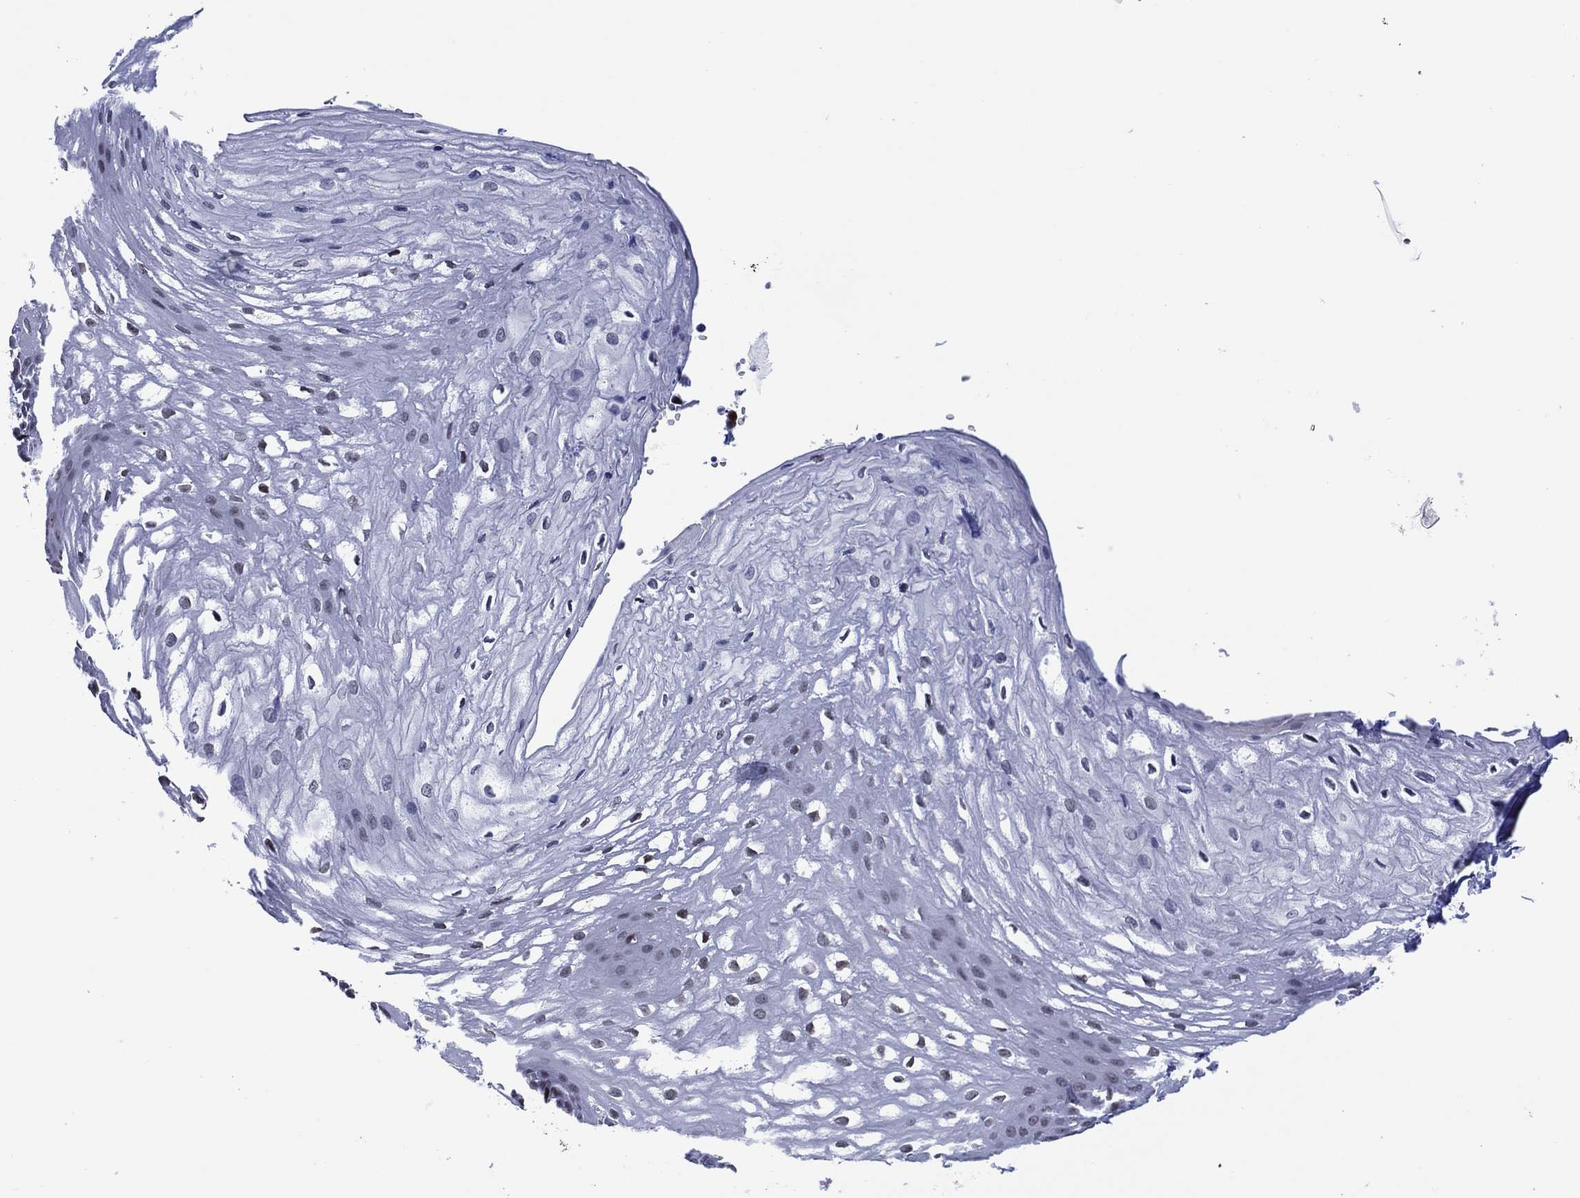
{"staining": {"intensity": "moderate", "quantity": "<25%", "location": "nuclear"}, "tissue": "esophagus", "cell_type": "Squamous epithelial cells", "image_type": "normal", "snomed": [{"axis": "morphology", "description": "Normal tissue, NOS"}, {"axis": "topography", "description": "Esophagus"}], "caption": "Immunohistochemistry photomicrograph of normal esophagus: esophagus stained using immunohistochemistry demonstrates low levels of moderate protein expression localized specifically in the nuclear of squamous epithelial cells, appearing as a nuclear brown color.", "gene": "GATA6", "patient": {"sex": "male", "age": 72}}